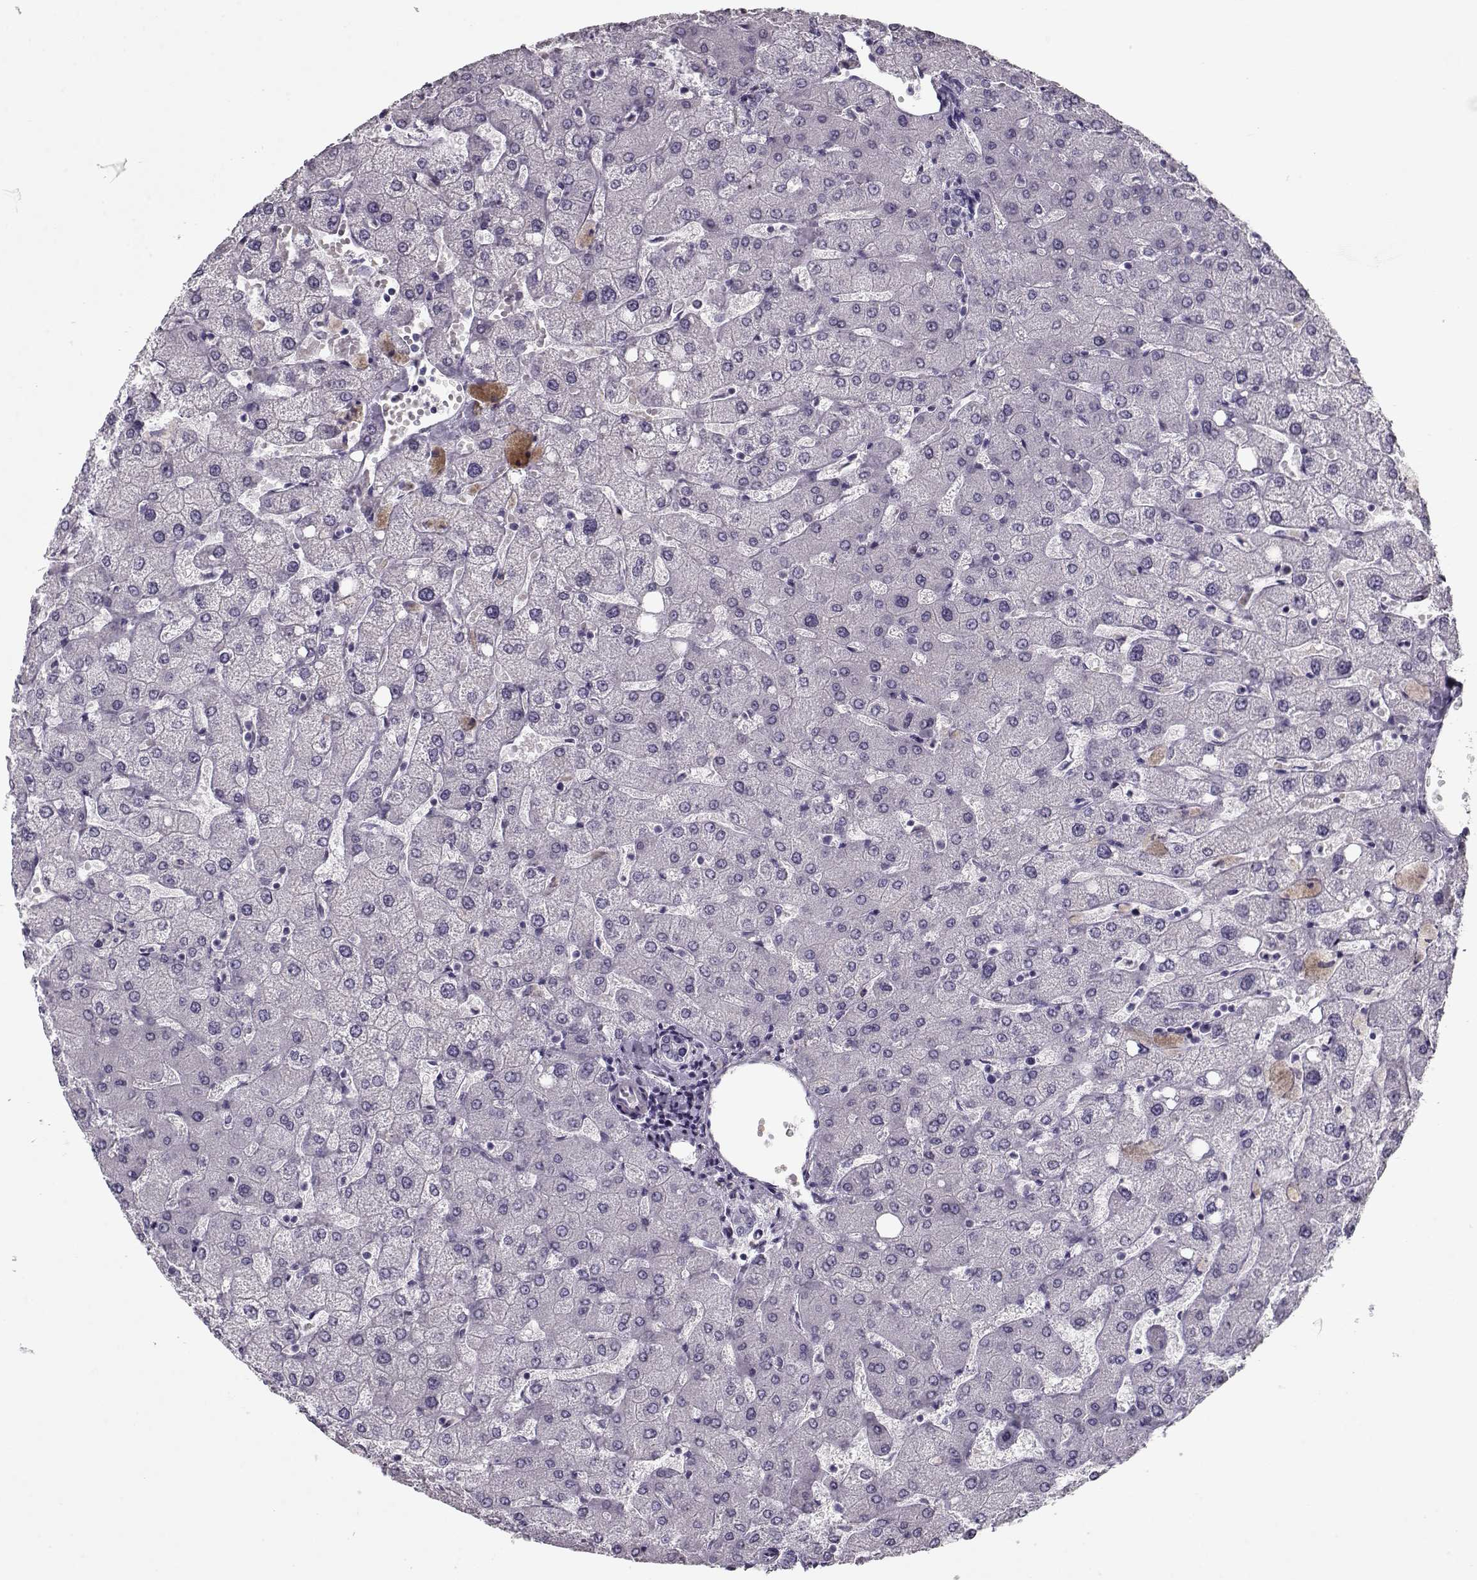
{"staining": {"intensity": "negative", "quantity": "none", "location": "none"}, "tissue": "liver", "cell_type": "Cholangiocytes", "image_type": "normal", "snomed": [{"axis": "morphology", "description": "Normal tissue, NOS"}, {"axis": "topography", "description": "Liver"}], "caption": "The IHC histopathology image has no significant positivity in cholangiocytes of liver. (Stains: DAB (3,3'-diaminobenzidine) immunohistochemistry (IHC) with hematoxylin counter stain, Microscopy: brightfield microscopy at high magnification).", "gene": "CCDC136", "patient": {"sex": "female", "age": 54}}